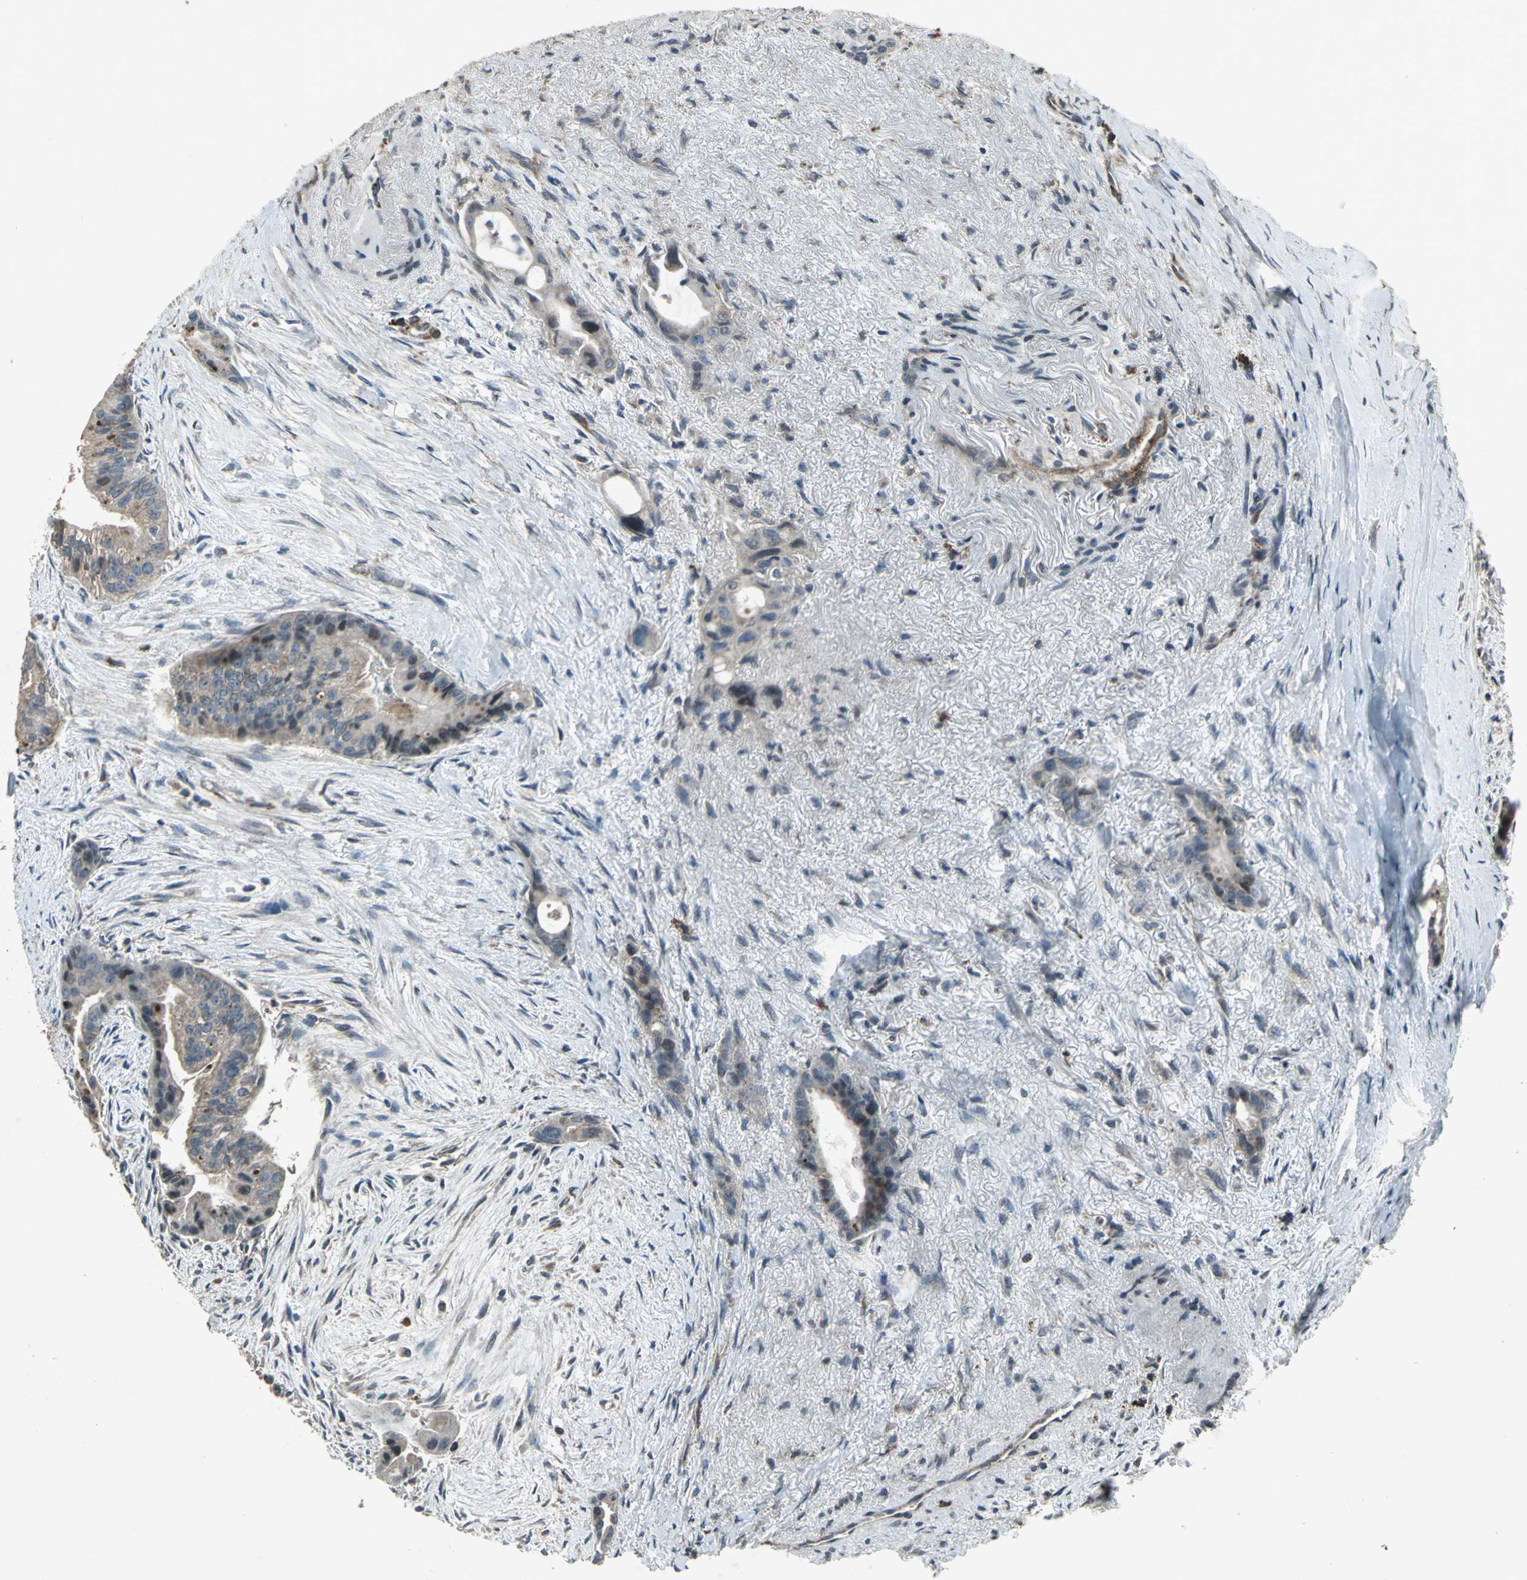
{"staining": {"intensity": "weak", "quantity": ">75%", "location": "cytoplasmic/membranous"}, "tissue": "liver cancer", "cell_type": "Tumor cells", "image_type": "cancer", "snomed": [{"axis": "morphology", "description": "Cholangiocarcinoma"}, {"axis": "topography", "description": "Liver"}], "caption": "DAB (3,3'-diaminobenzidine) immunohistochemical staining of human liver cancer (cholangiocarcinoma) displays weak cytoplasmic/membranous protein expression in about >75% of tumor cells.", "gene": "SEPTIN4", "patient": {"sex": "female", "age": 55}}